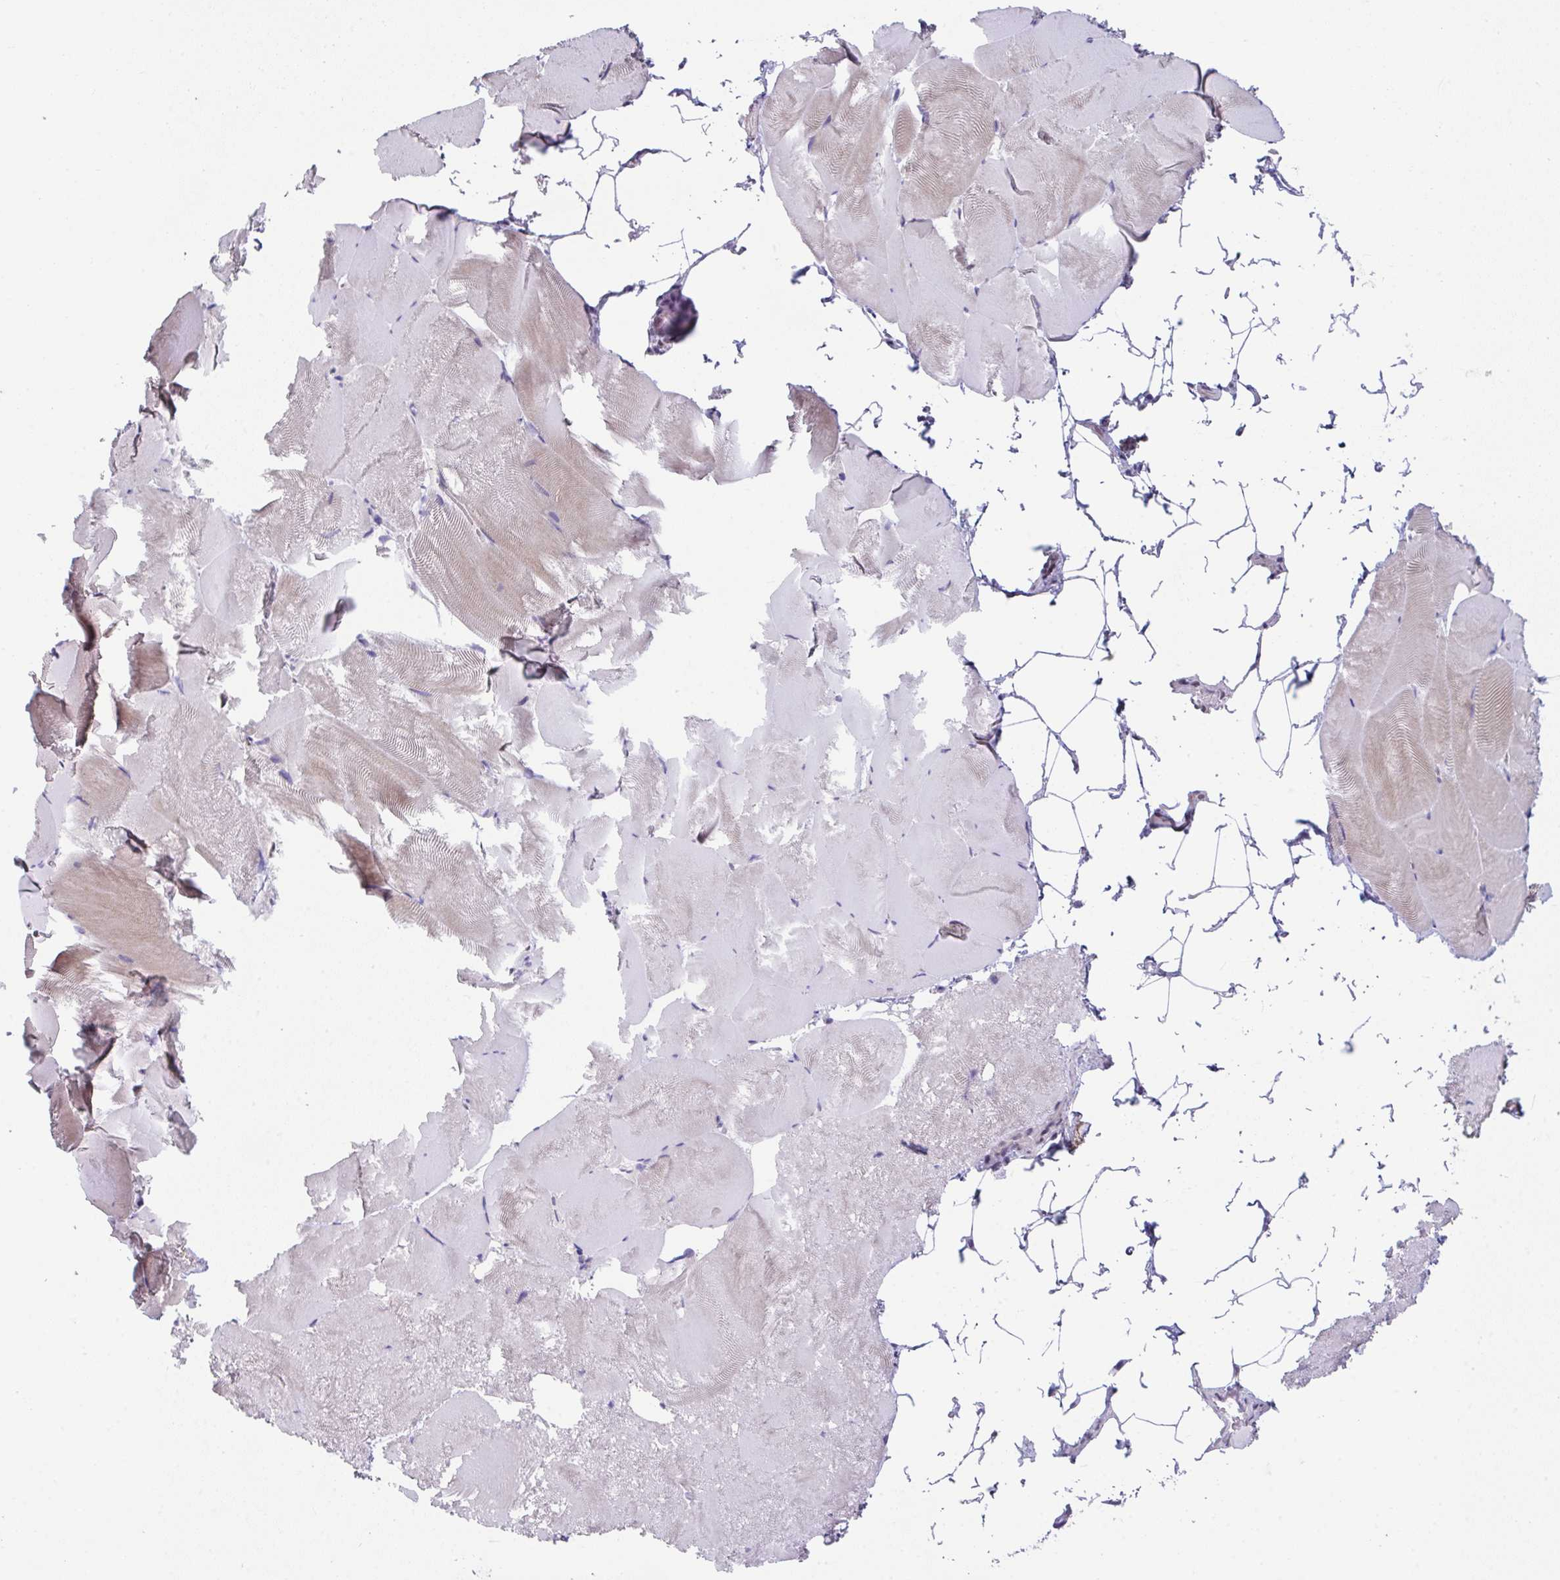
{"staining": {"intensity": "weak", "quantity": "<25%", "location": "cytoplasmic/membranous"}, "tissue": "skeletal muscle", "cell_type": "Myocytes", "image_type": "normal", "snomed": [{"axis": "morphology", "description": "Normal tissue, NOS"}, {"axis": "topography", "description": "Skeletal muscle"}], "caption": "DAB immunohistochemical staining of normal human skeletal muscle demonstrates no significant positivity in myocytes.", "gene": "RBBP6", "patient": {"sex": "female", "age": 64}}